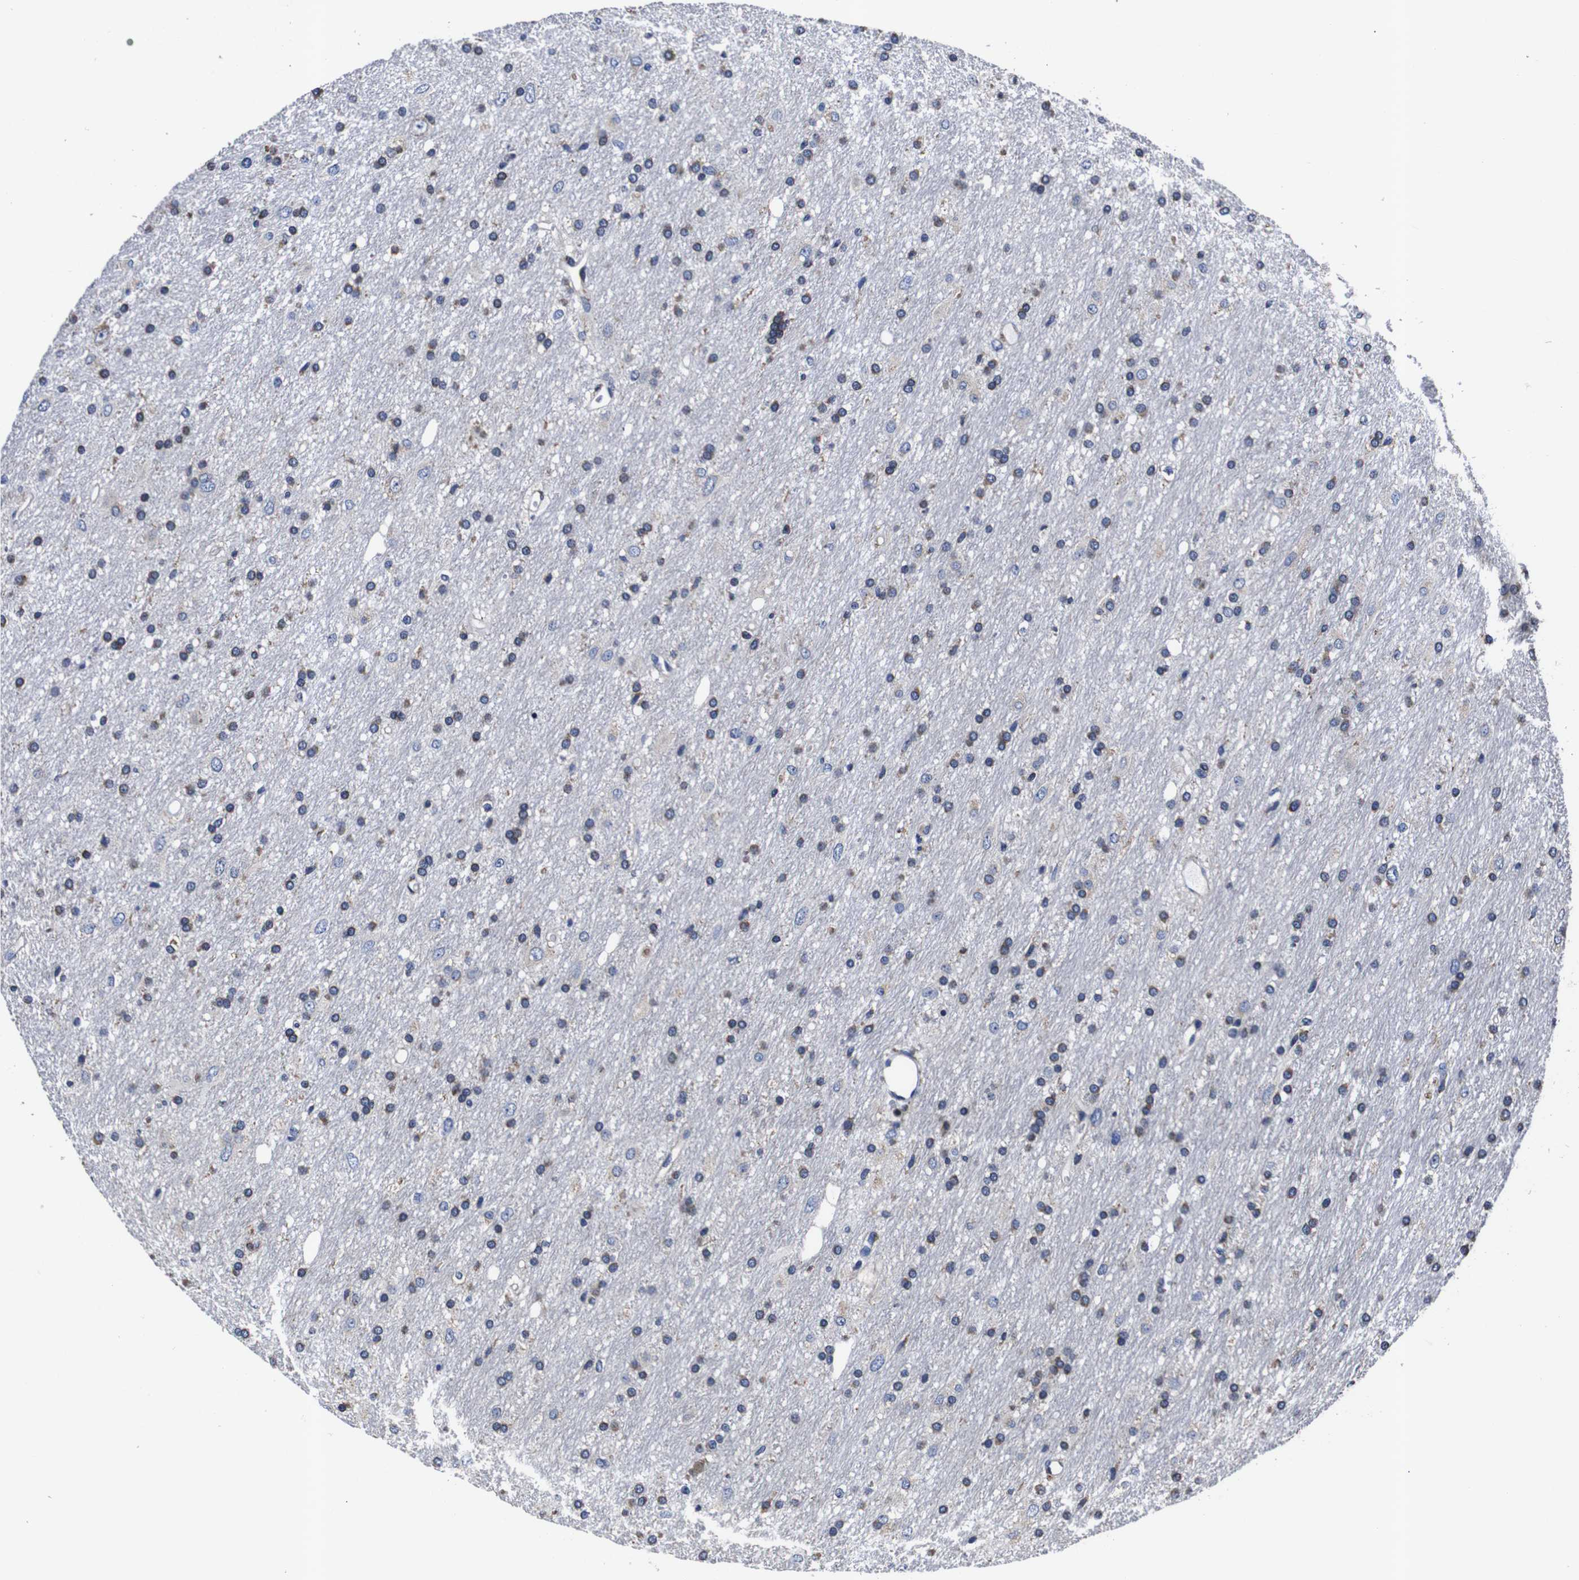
{"staining": {"intensity": "moderate", "quantity": "25%-75%", "location": "cytoplasmic/membranous"}, "tissue": "glioma", "cell_type": "Tumor cells", "image_type": "cancer", "snomed": [{"axis": "morphology", "description": "Glioma, malignant, Low grade"}, {"axis": "topography", "description": "Brain"}], "caption": "High-magnification brightfield microscopy of malignant glioma (low-grade) stained with DAB (brown) and counterstained with hematoxylin (blue). tumor cells exhibit moderate cytoplasmic/membranous expression is seen in approximately25%-75% of cells. The protein is shown in brown color, while the nuclei are stained blue.", "gene": "PPIB", "patient": {"sex": "male", "age": 77}}